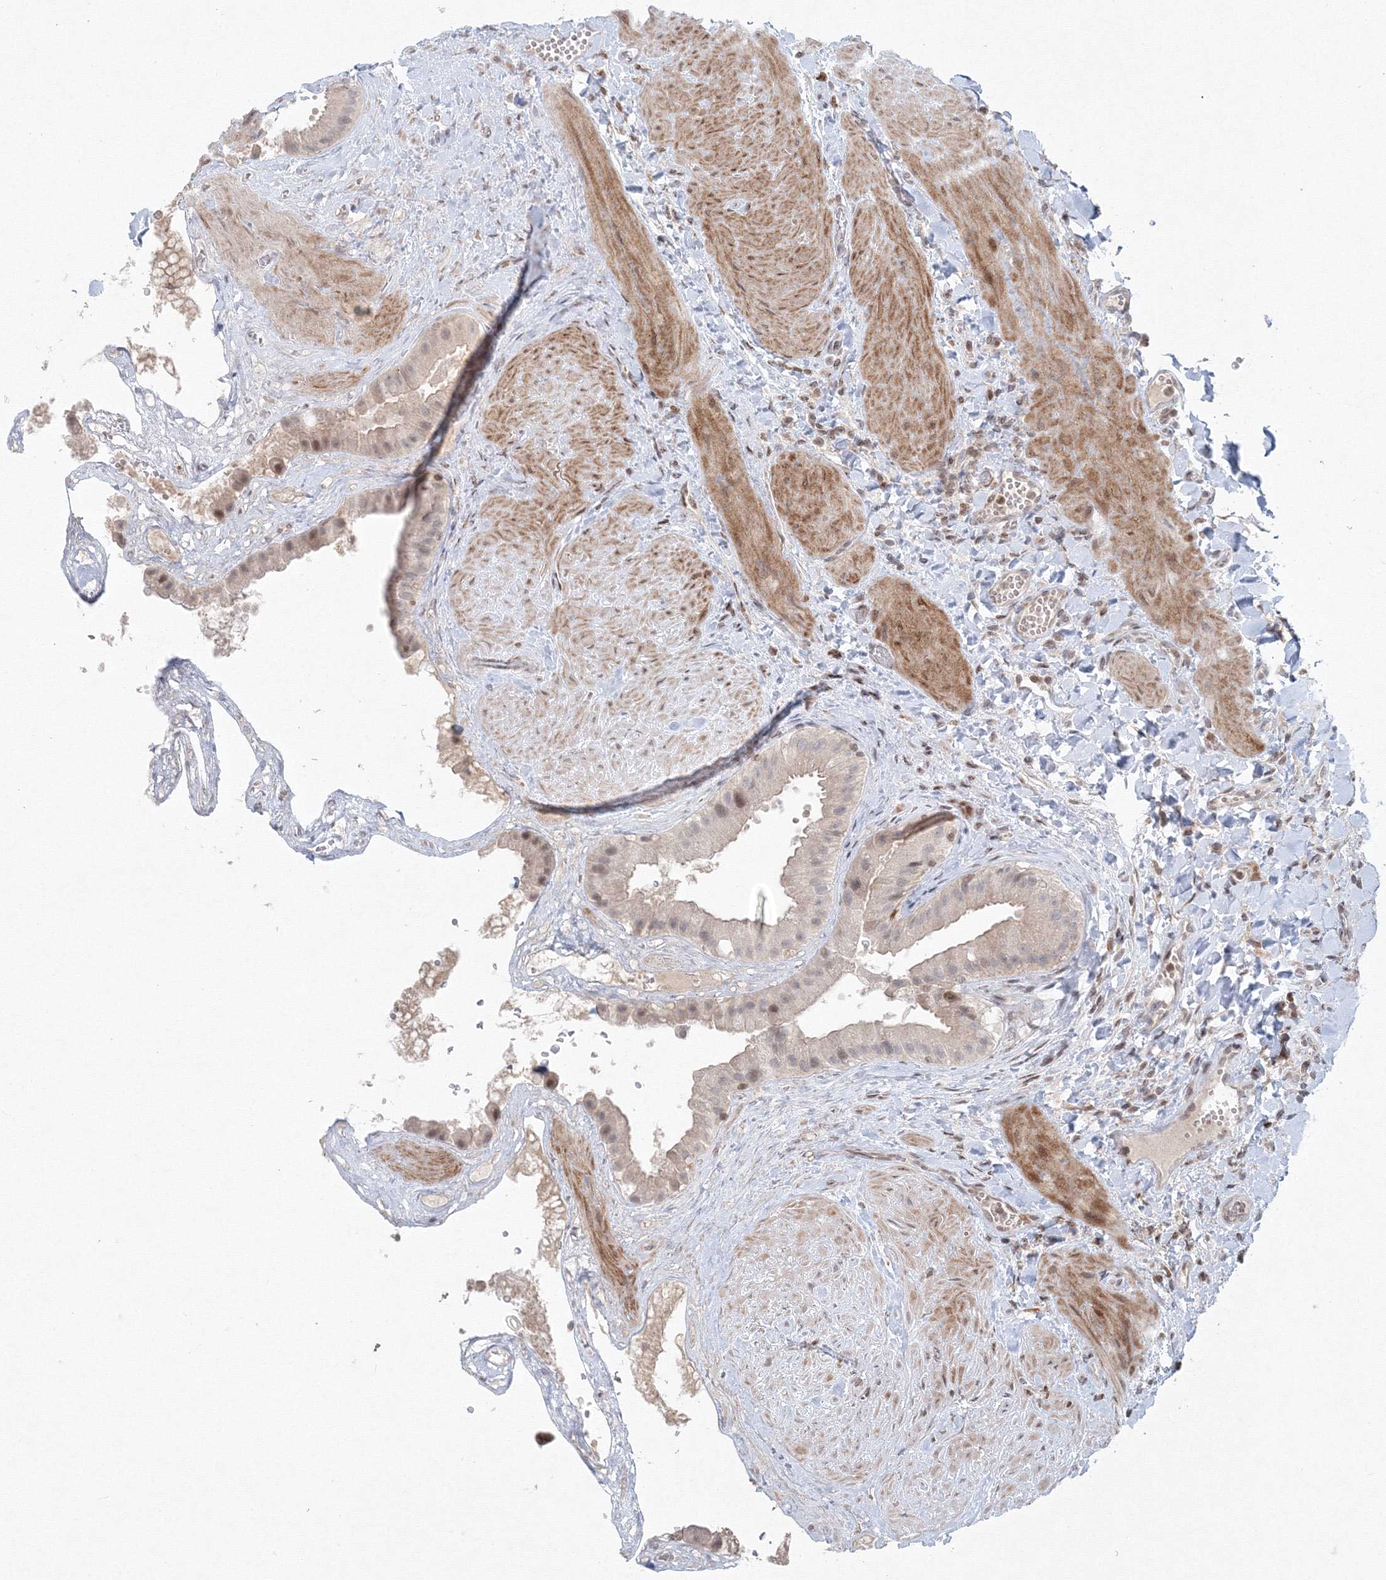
{"staining": {"intensity": "weak", "quantity": "<25%", "location": "nuclear"}, "tissue": "gallbladder", "cell_type": "Glandular cells", "image_type": "normal", "snomed": [{"axis": "morphology", "description": "Normal tissue, NOS"}, {"axis": "topography", "description": "Gallbladder"}], "caption": "The photomicrograph reveals no significant staining in glandular cells of gallbladder.", "gene": "KIF4A", "patient": {"sex": "male", "age": 55}}